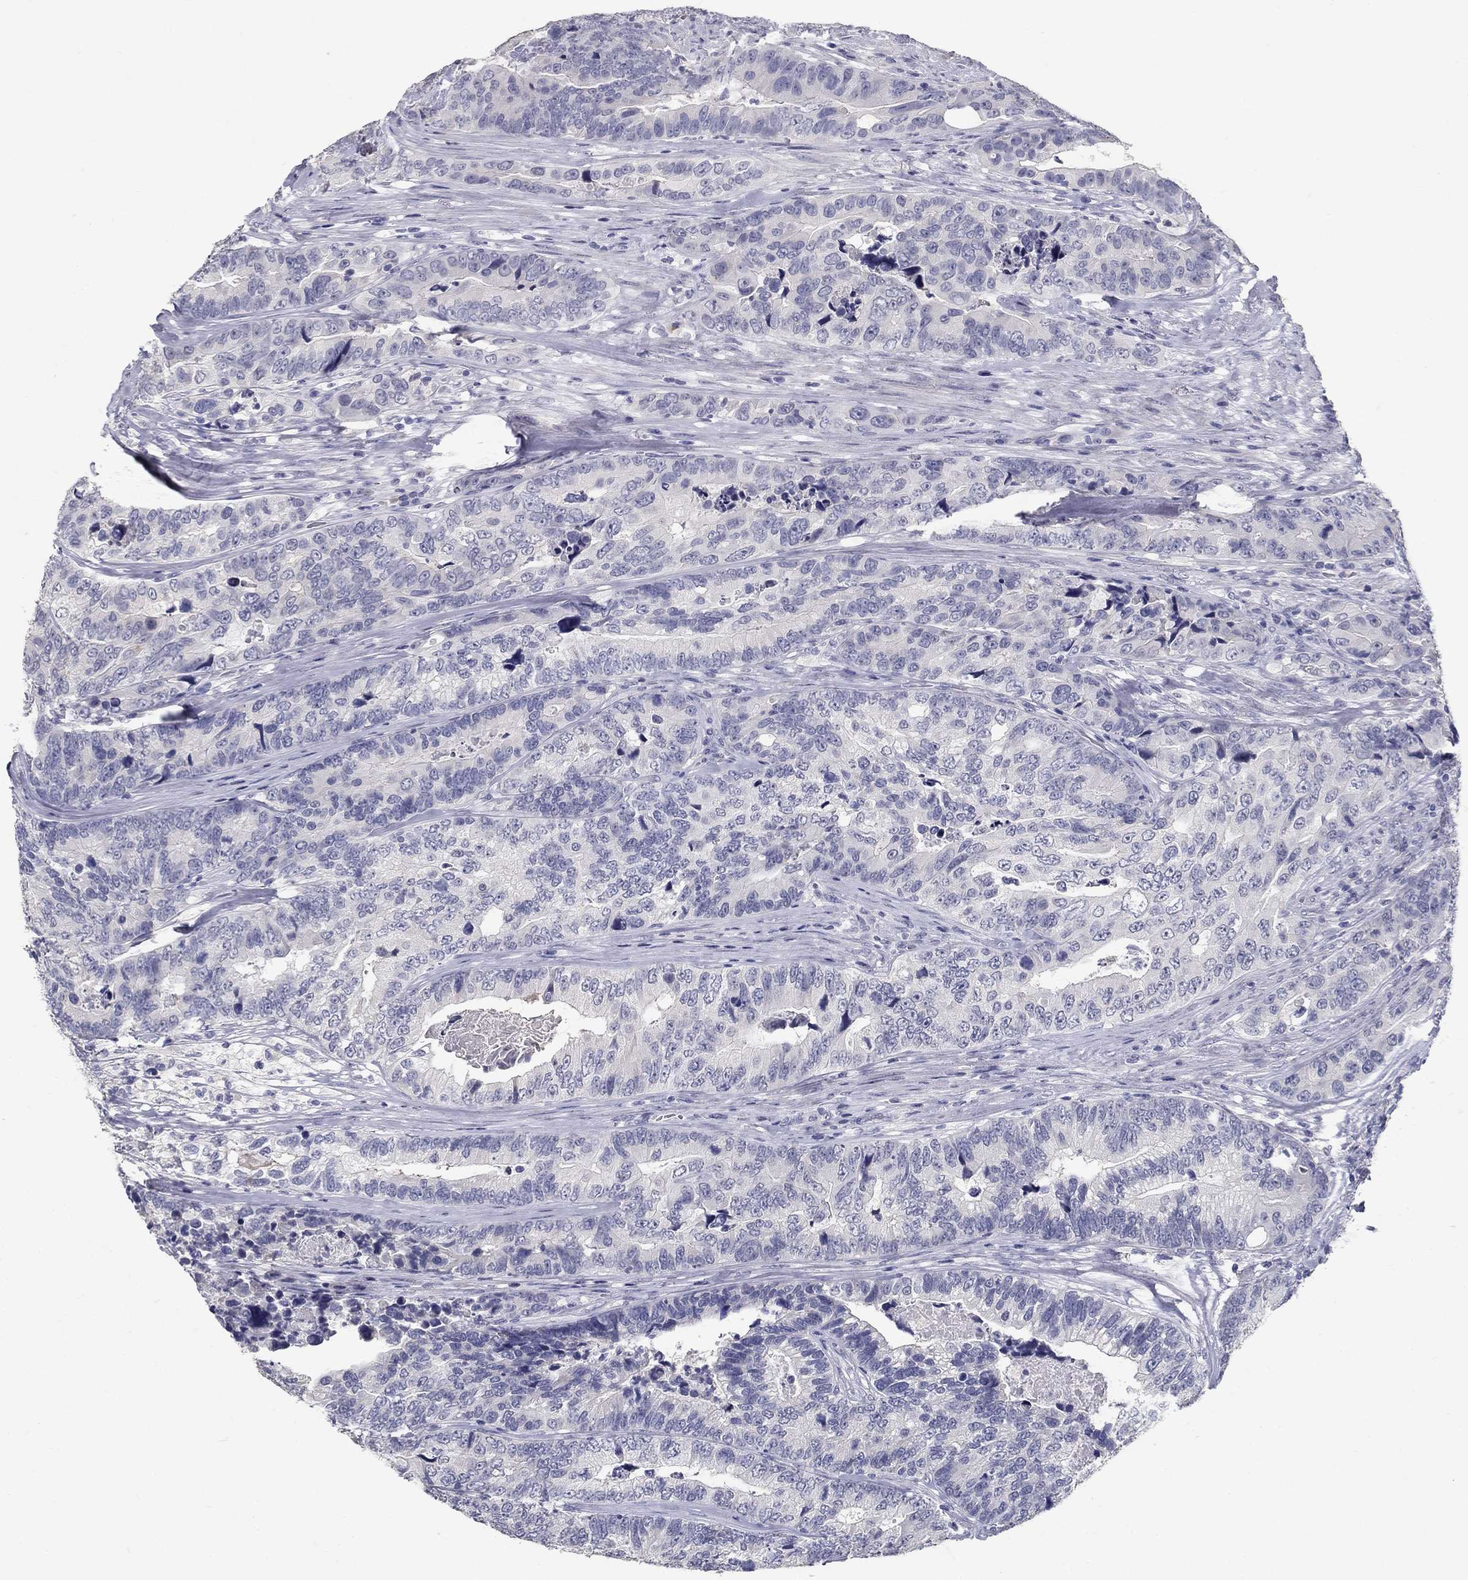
{"staining": {"intensity": "negative", "quantity": "none", "location": "none"}, "tissue": "colorectal cancer", "cell_type": "Tumor cells", "image_type": "cancer", "snomed": [{"axis": "morphology", "description": "Adenocarcinoma, NOS"}, {"axis": "topography", "description": "Colon"}], "caption": "An IHC image of colorectal adenocarcinoma is shown. There is no staining in tumor cells of colorectal adenocarcinoma.", "gene": "POMC", "patient": {"sex": "female", "age": 72}}